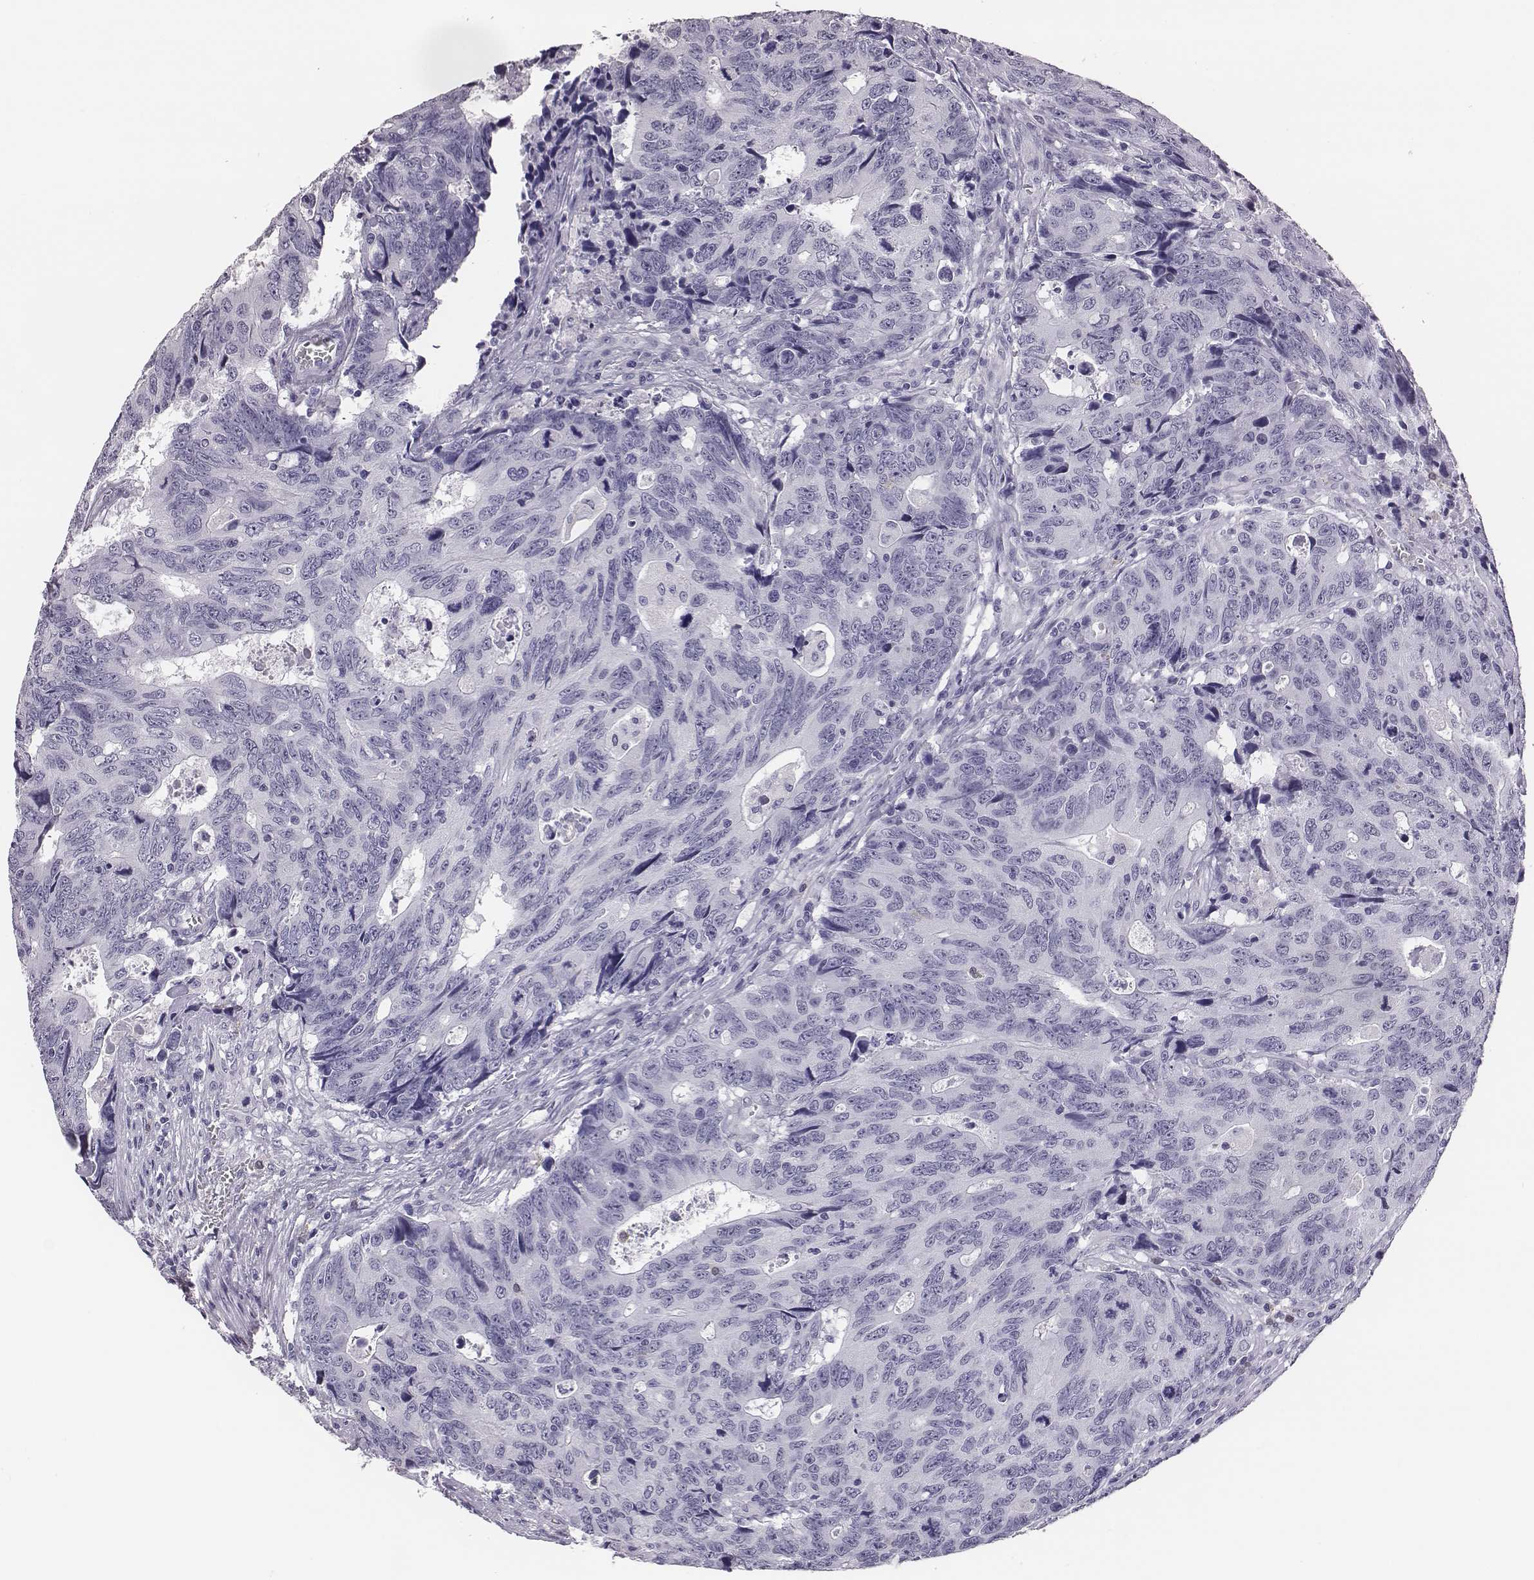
{"staining": {"intensity": "negative", "quantity": "none", "location": "none"}, "tissue": "colorectal cancer", "cell_type": "Tumor cells", "image_type": "cancer", "snomed": [{"axis": "morphology", "description": "Adenocarcinoma, NOS"}, {"axis": "topography", "description": "Colon"}], "caption": "This is an immunohistochemistry micrograph of colorectal cancer (adenocarcinoma). There is no positivity in tumor cells.", "gene": "ACOD1", "patient": {"sex": "female", "age": 77}}